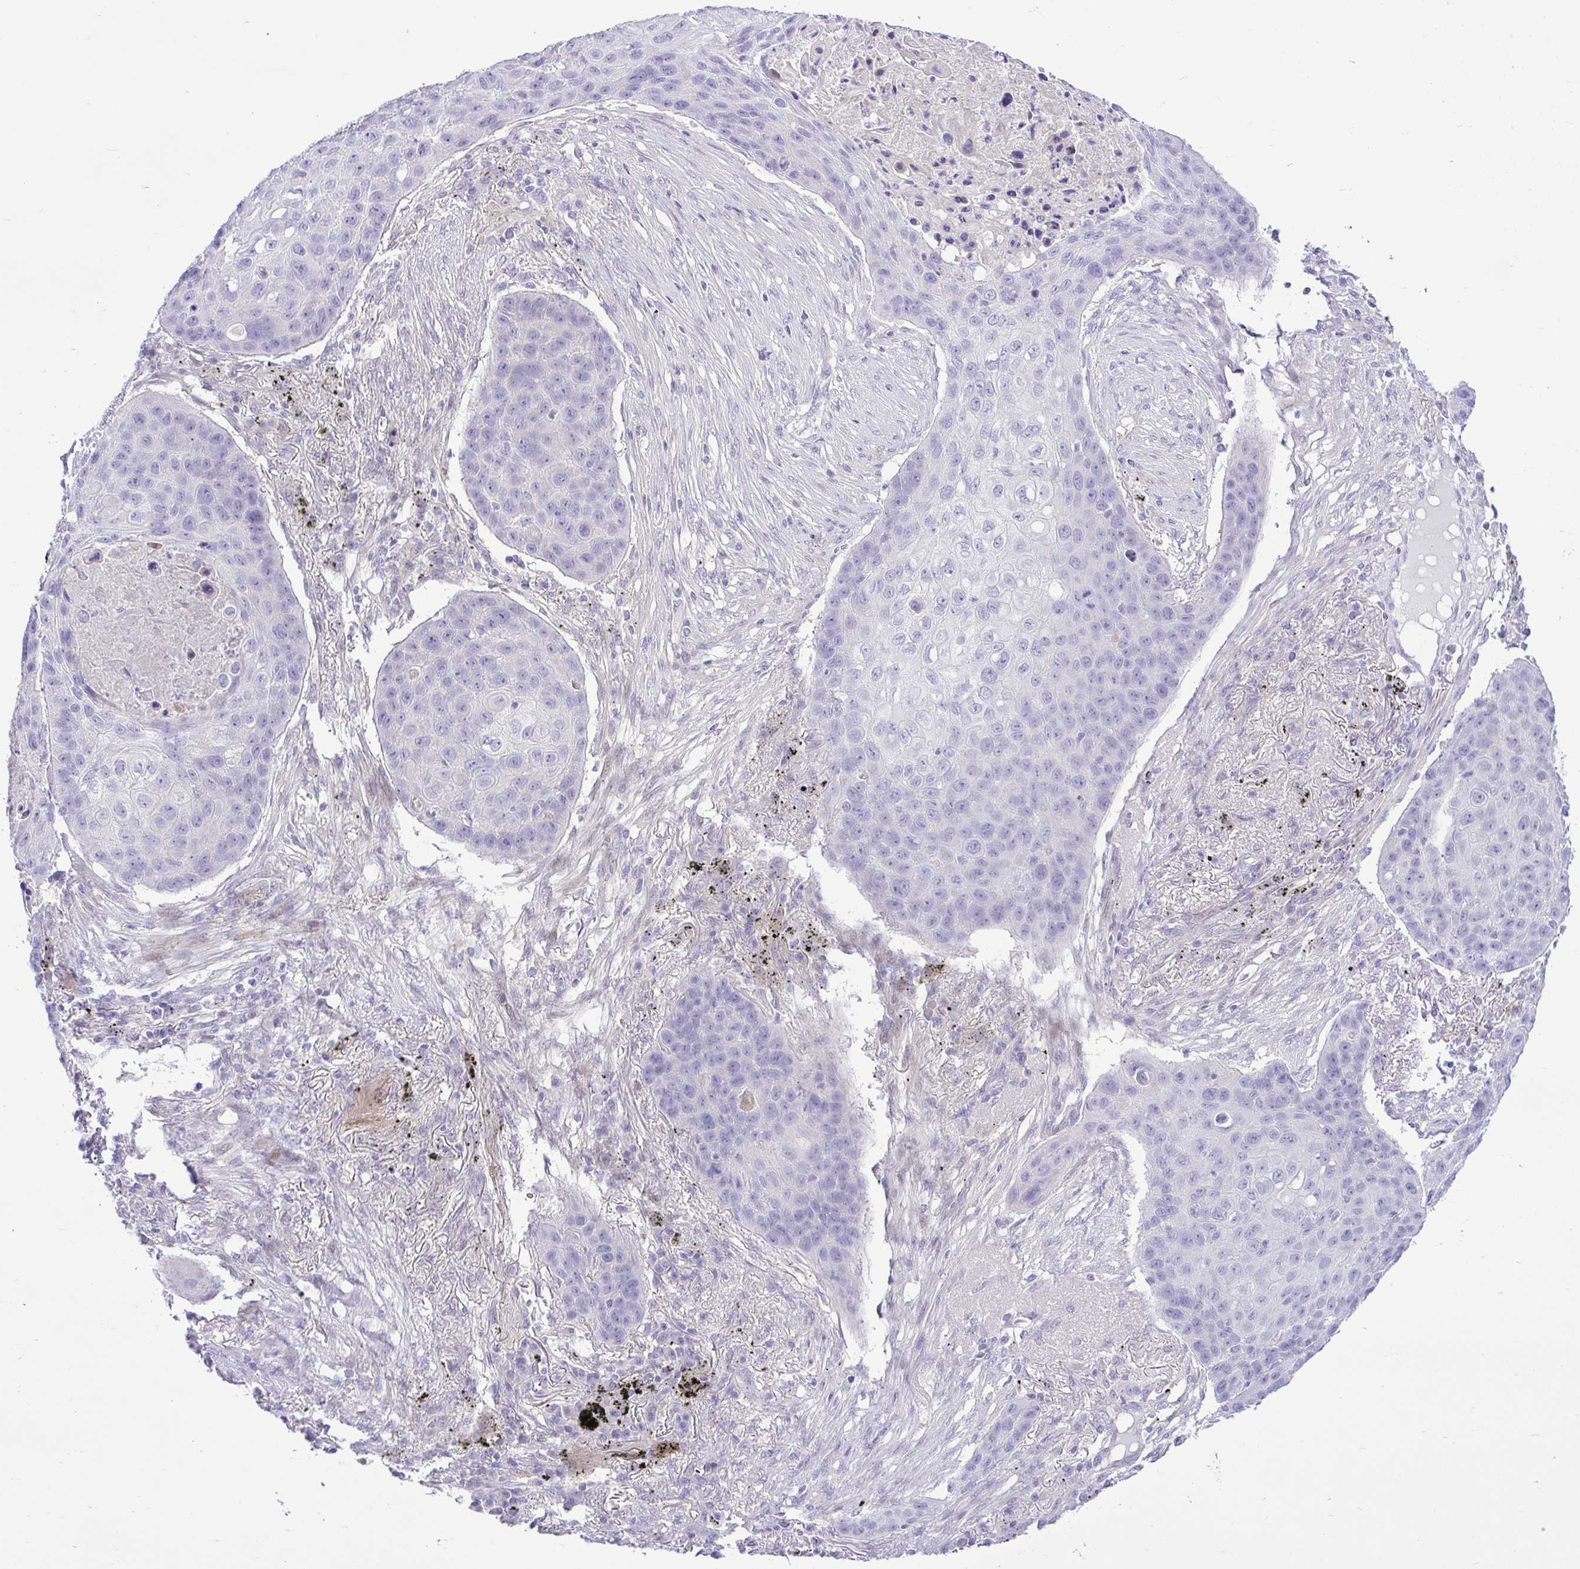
{"staining": {"intensity": "negative", "quantity": "none", "location": "none"}, "tissue": "lung cancer", "cell_type": "Tumor cells", "image_type": "cancer", "snomed": [{"axis": "morphology", "description": "Squamous cell carcinoma, NOS"}, {"axis": "topography", "description": "Lung"}], "caption": "Immunohistochemistry (IHC) image of neoplastic tissue: lung squamous cell carcinoma stained with DAB (3,3'-diaminobenzidine) exhibits no significant protein expression in tumor cells.", "gene": "ZNF101", "patient": {"sex": "female", "age": 63}}